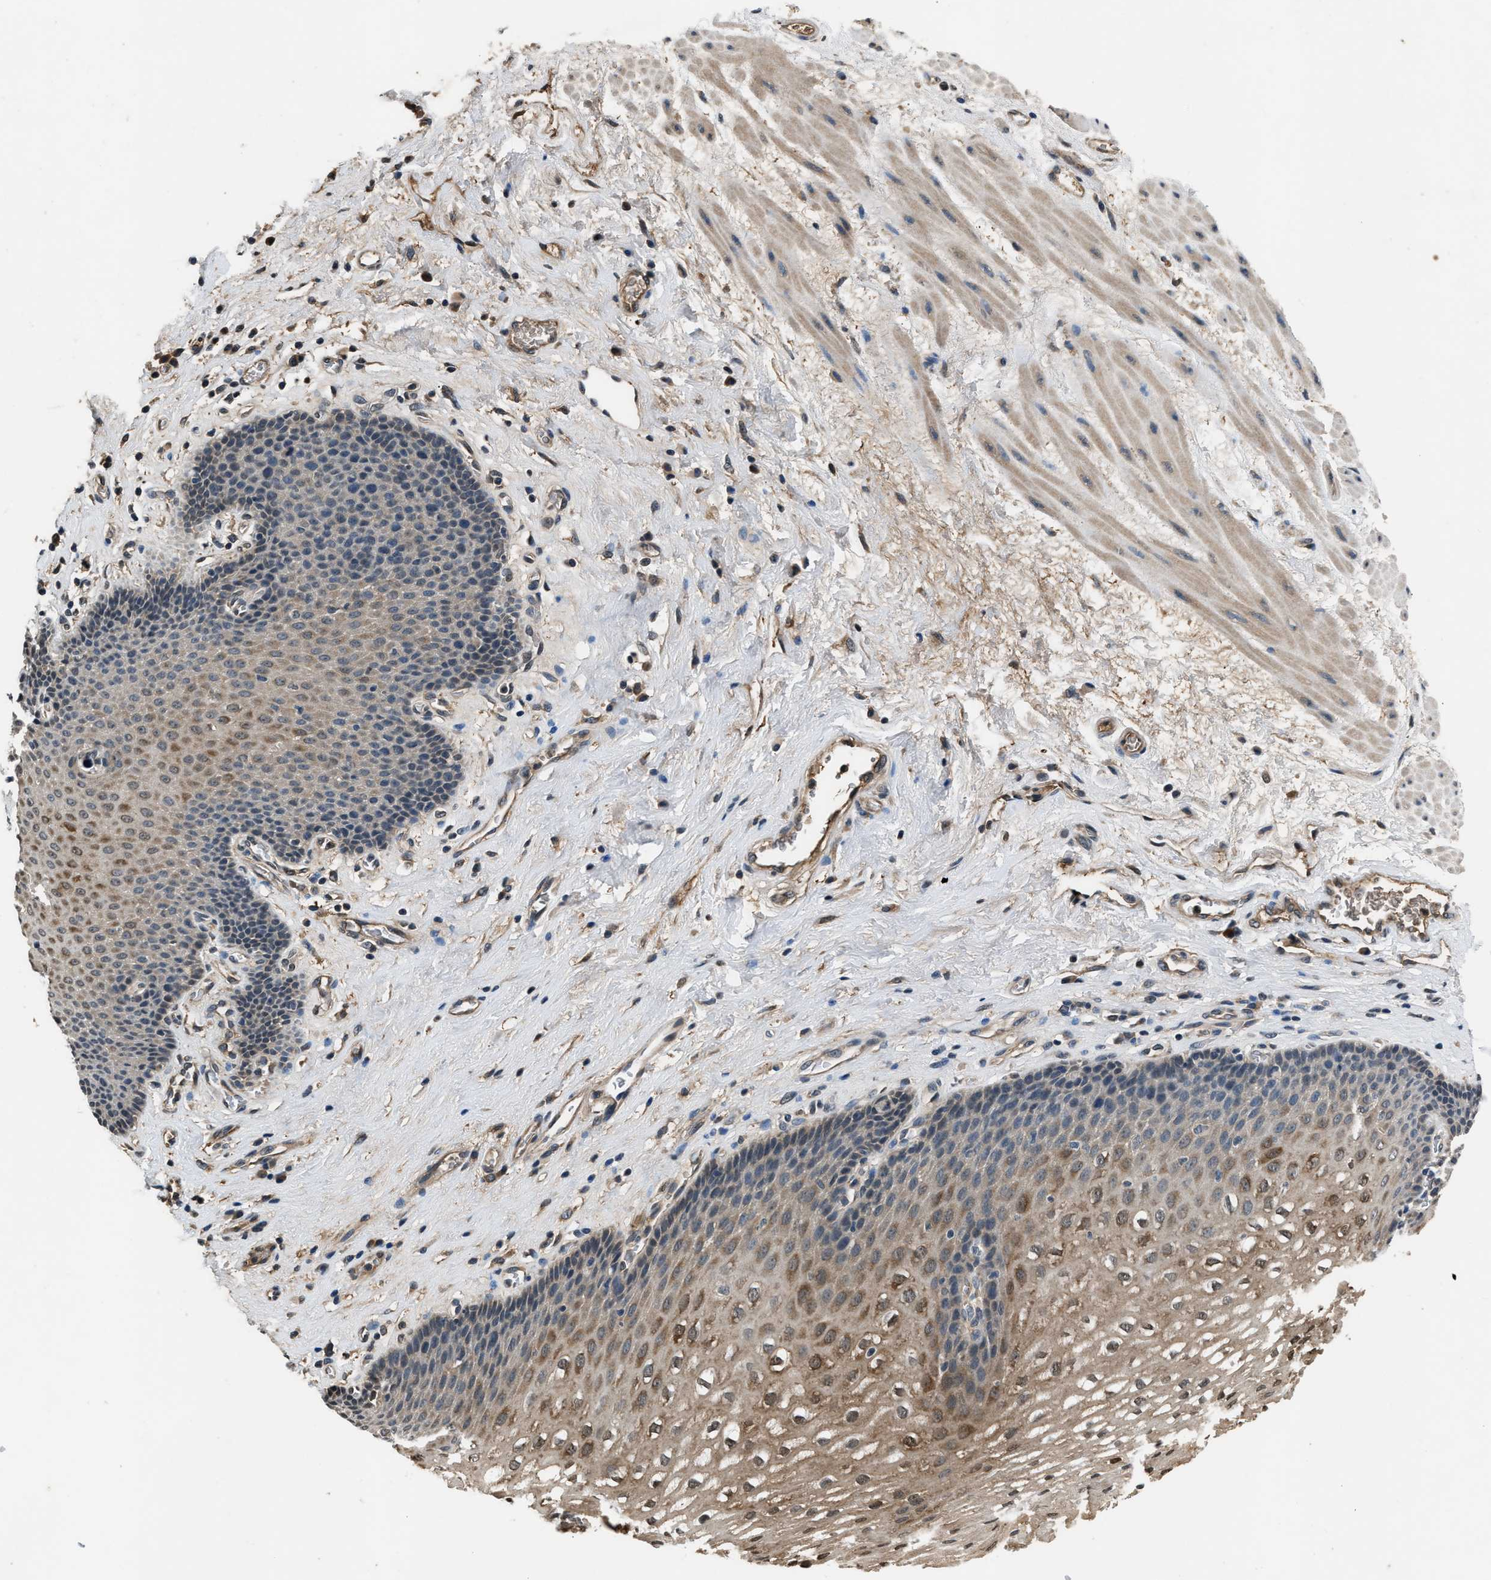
{"staining": {"intensity": "moderate", "quantity": "25%-75%", "location": "cytoplasmic/membranous"}, "tissue": "esophagus", "cell_type": "Squamous epithelial cells", "image_type": "normal", "snomed": [{"axis": "morphology", "description": "Normal tissue, NOS"}, {"axis": "topography", "description": "Esophagus"}], "caption": "IHC (DAB) staining of unremarkable esophagus exhibits moderate cytoplasmic/membranous protein expression in approximately 25%-75% of squamous epithelial cells. The protein of interest is shown in brown color, while the nuclei are stained blue.", "gene": "TP53I3", "patient": {"sex": "male", "age": 48}}